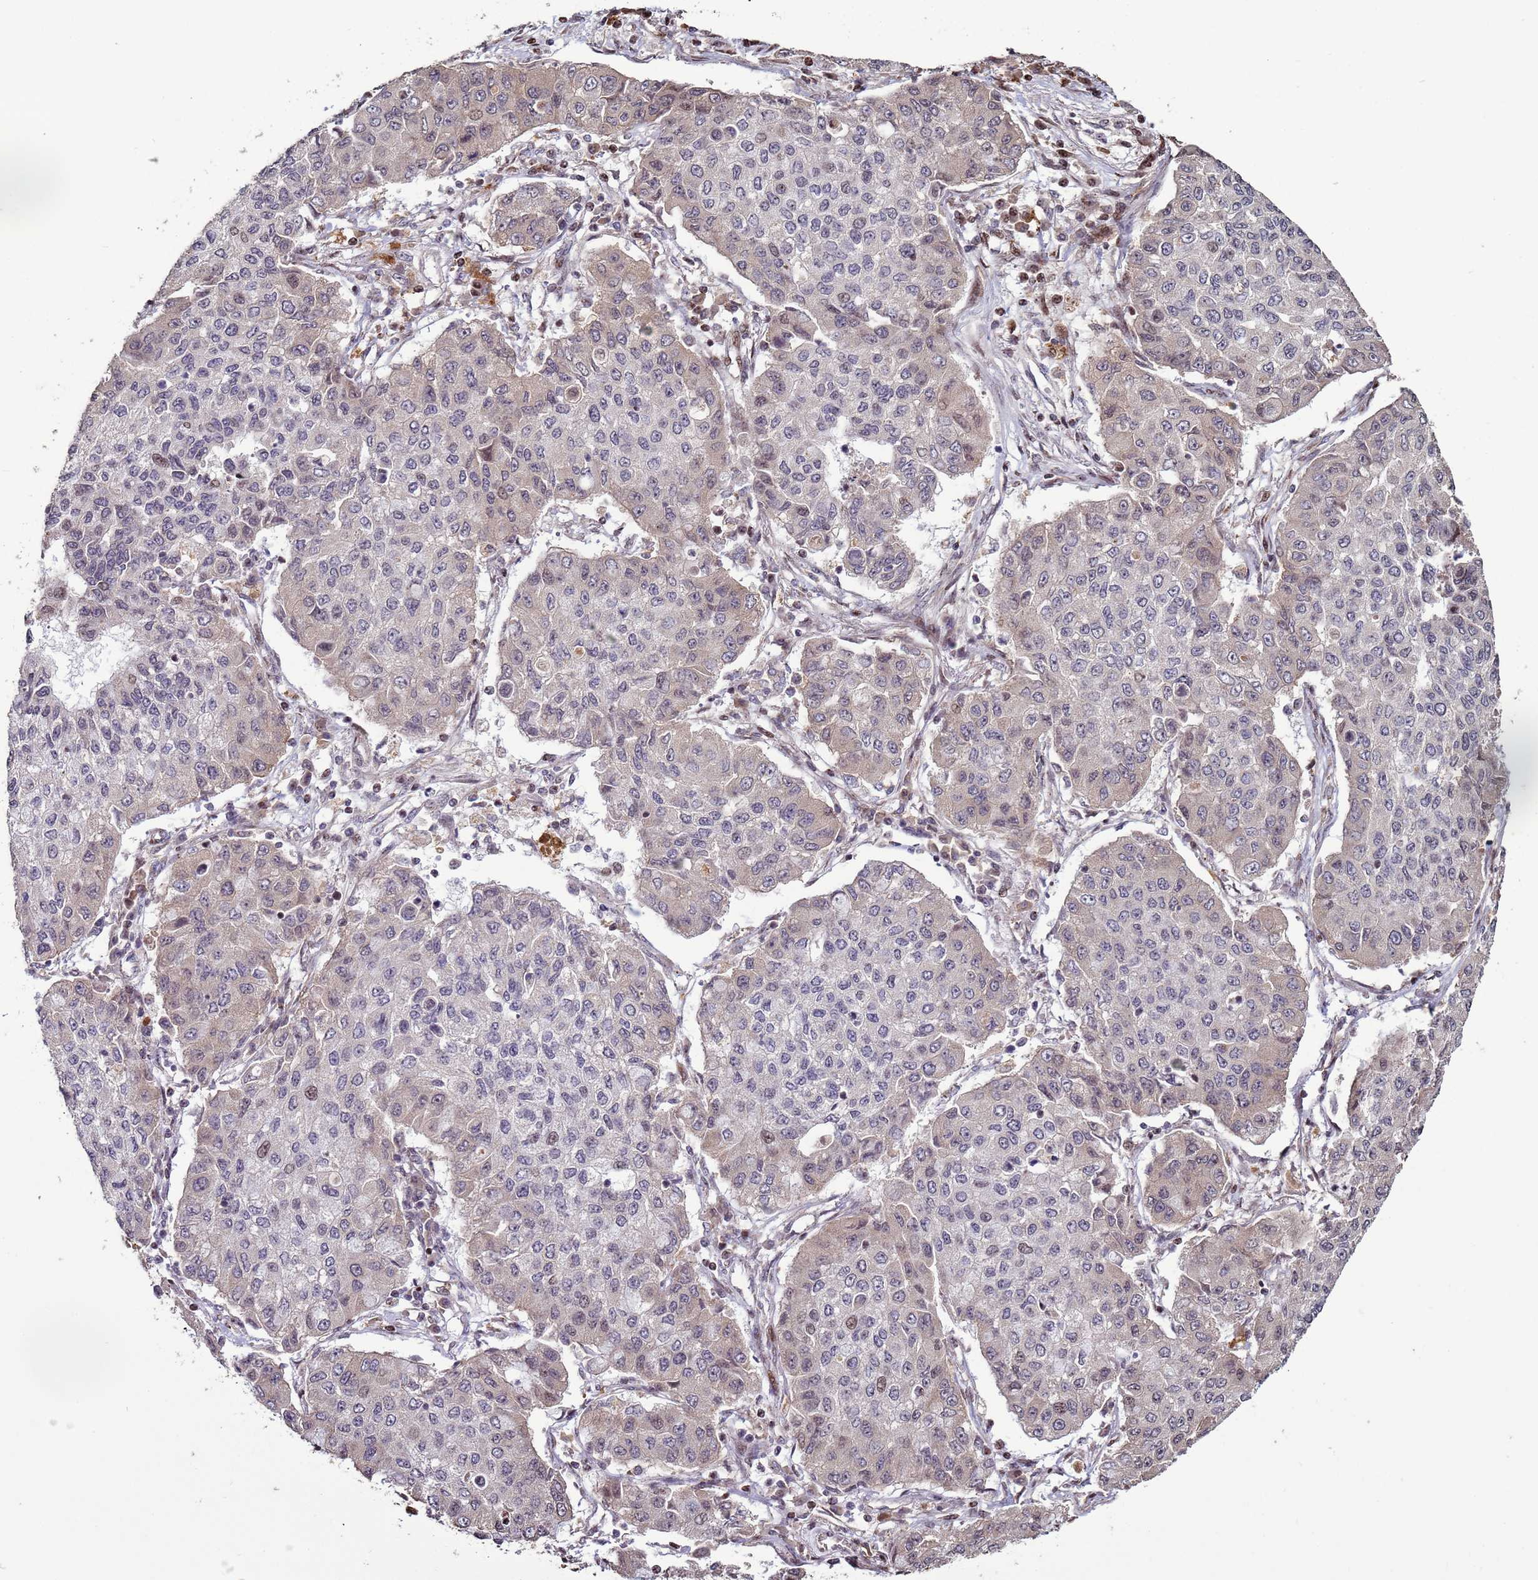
{"staining": {"intensity": "weak", "quantity": "<25%", "location": "cytoplasmic/membranous,nuclear"}, "tissue": "lung cancer", "cell_type": "Tumor cells", "image_type": "cancer", "snomed": [{"axis": "morphology", "description": "Squamous cell carcinoma, NOS"}, {"axis": "topography", "description": "Lung"}], "caption": "IHC image of lung cancer (squamous cell carcinoma) stained for a protein (brown), which reveals no positivity in tumor cells.", "gene": "HGH1", "patient": {"sex": "male", "age": 74}}